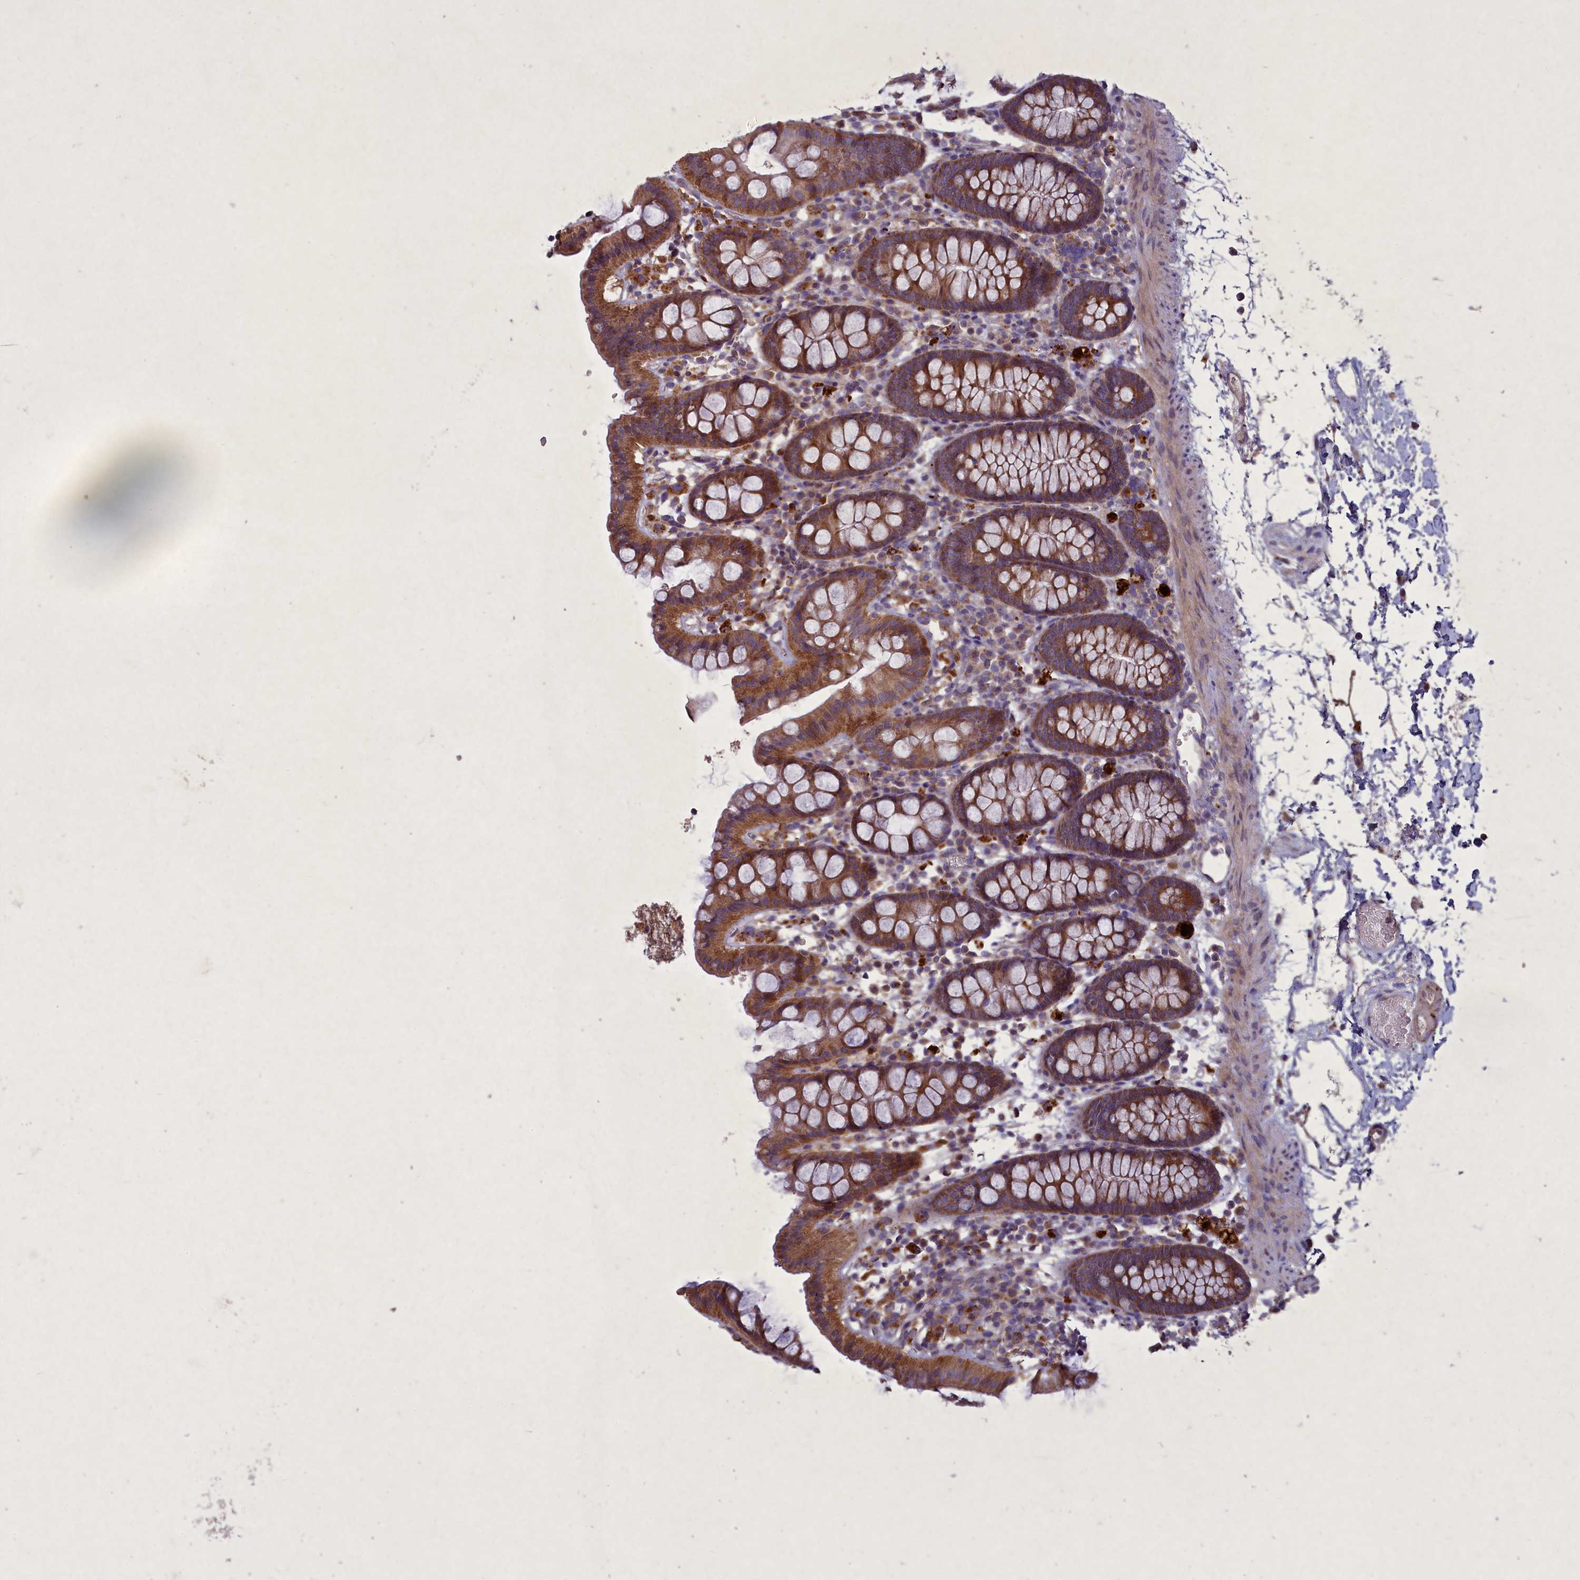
{"staining": {"intensity": "moderate", "quantity": "25%-75%", "location": "cytoplasmic/membranous"}, "tissue": "colon", "cell_type": "Endothelial cells", "image_type": "normal", "snomed": [{"axis": "morphology", "description": "Normal tissue, NOS"}, {"axis": "topography", "description": "Colon"}], "caption": "Normal colon shows moderate cytoplasmic/membranous staining in about 25%-75% of endothelial cells.", "gene": "CIAO2B", "patient": {"sex": "male", "age": 75}}